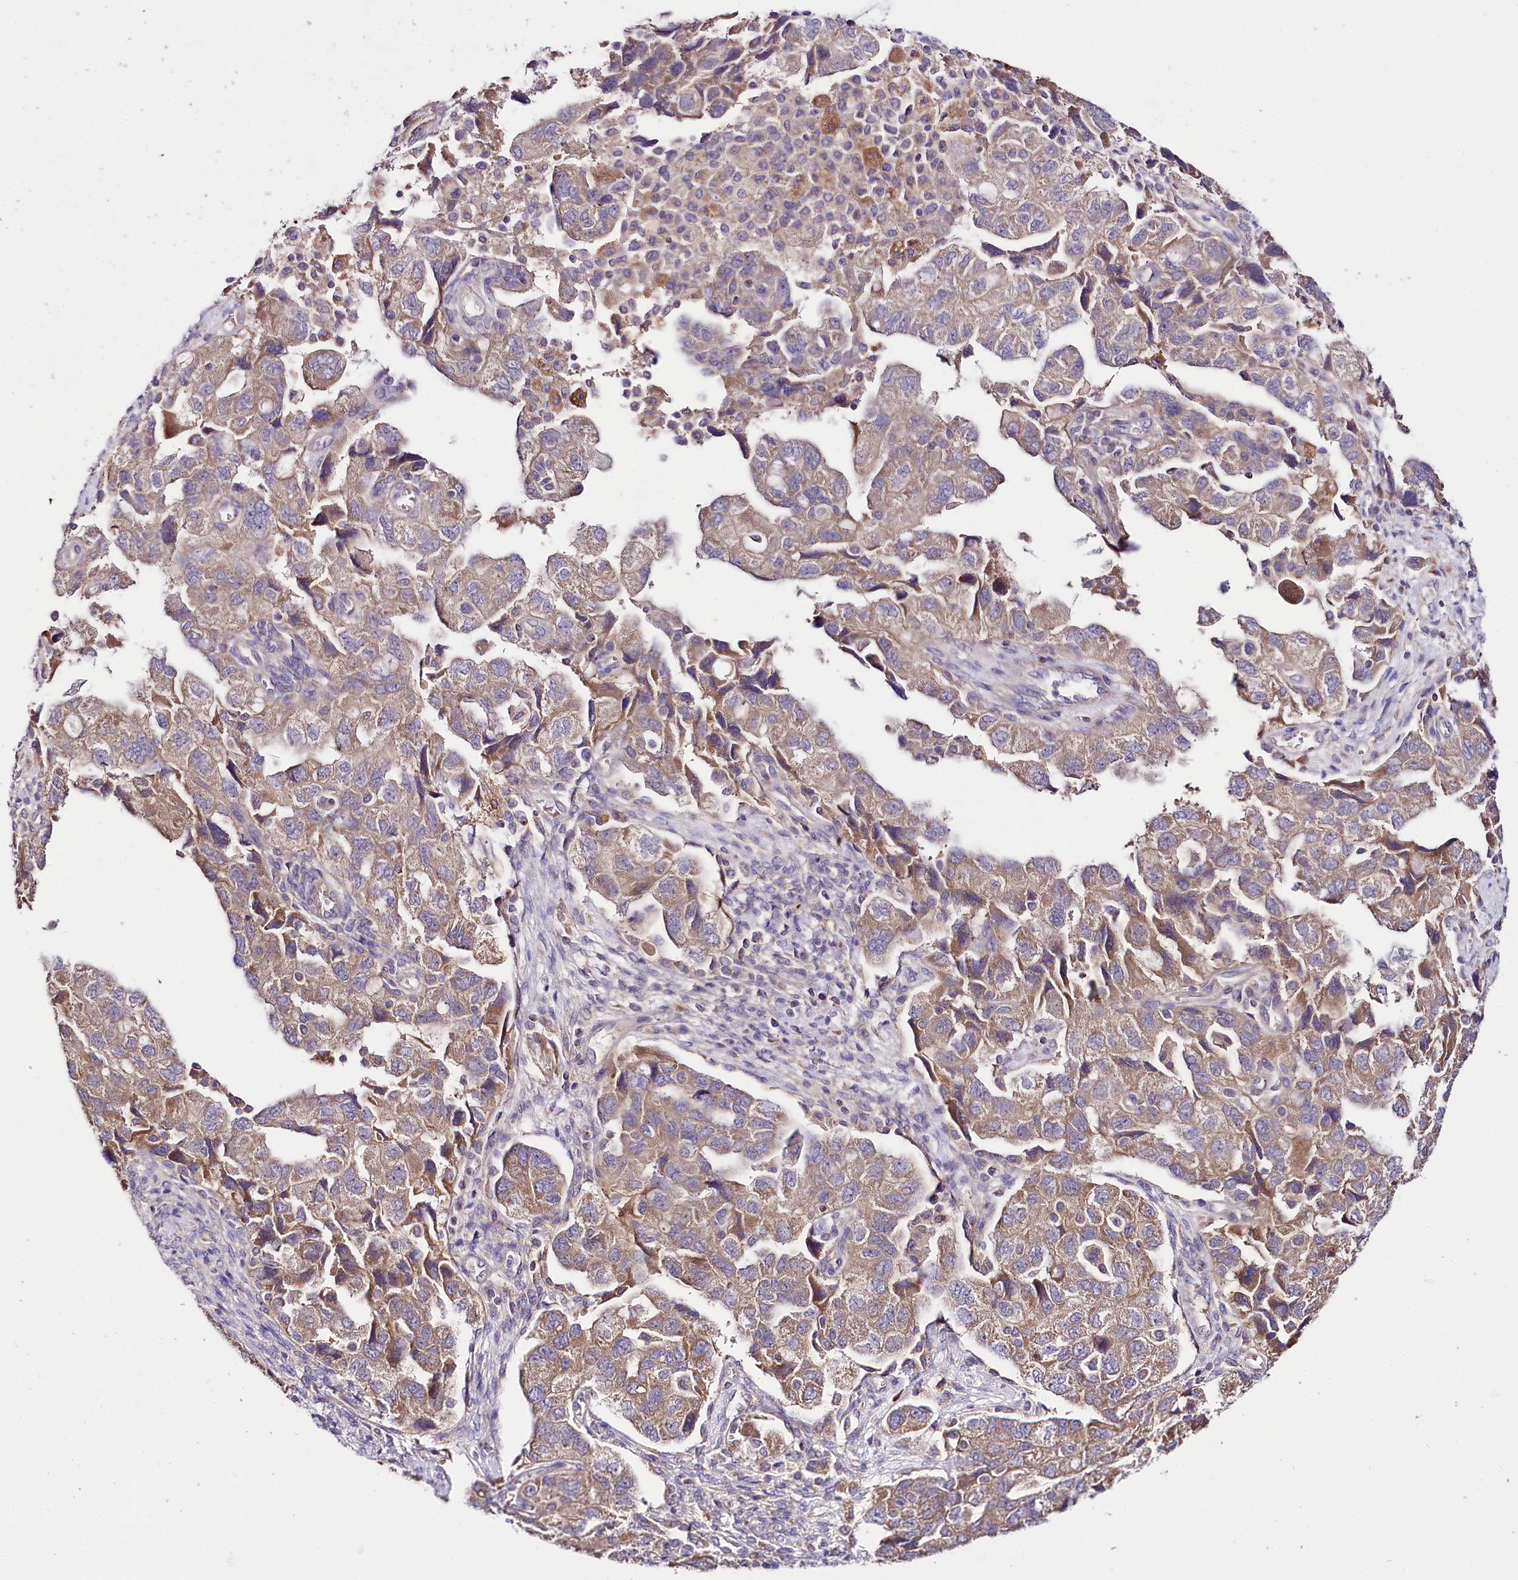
{"staining": {"intensity": "weak", "quantity": ">75%", "location": "cytoplasmic/membranous"}, "tissue": "ovarian cancer", "cell_type": "Tumor cells", "image_type": "cancer", "snomed": [{"axis": "morphology", "description": "Carcinoma, NOS"}, {"axis": "morphology", "description": "Cystadenocarcinoma, serous, NOS"}, {"axis": "topography", "description": "Ovary"}], "caption": "Human carcinoma (ovarian) stained for a protein (brown) displays weak cytoplasmic/membranous positive expression in about >75% of tumor cells.", "gene": "ZNF45", "patient": {"sex": "female", "age": 69}}